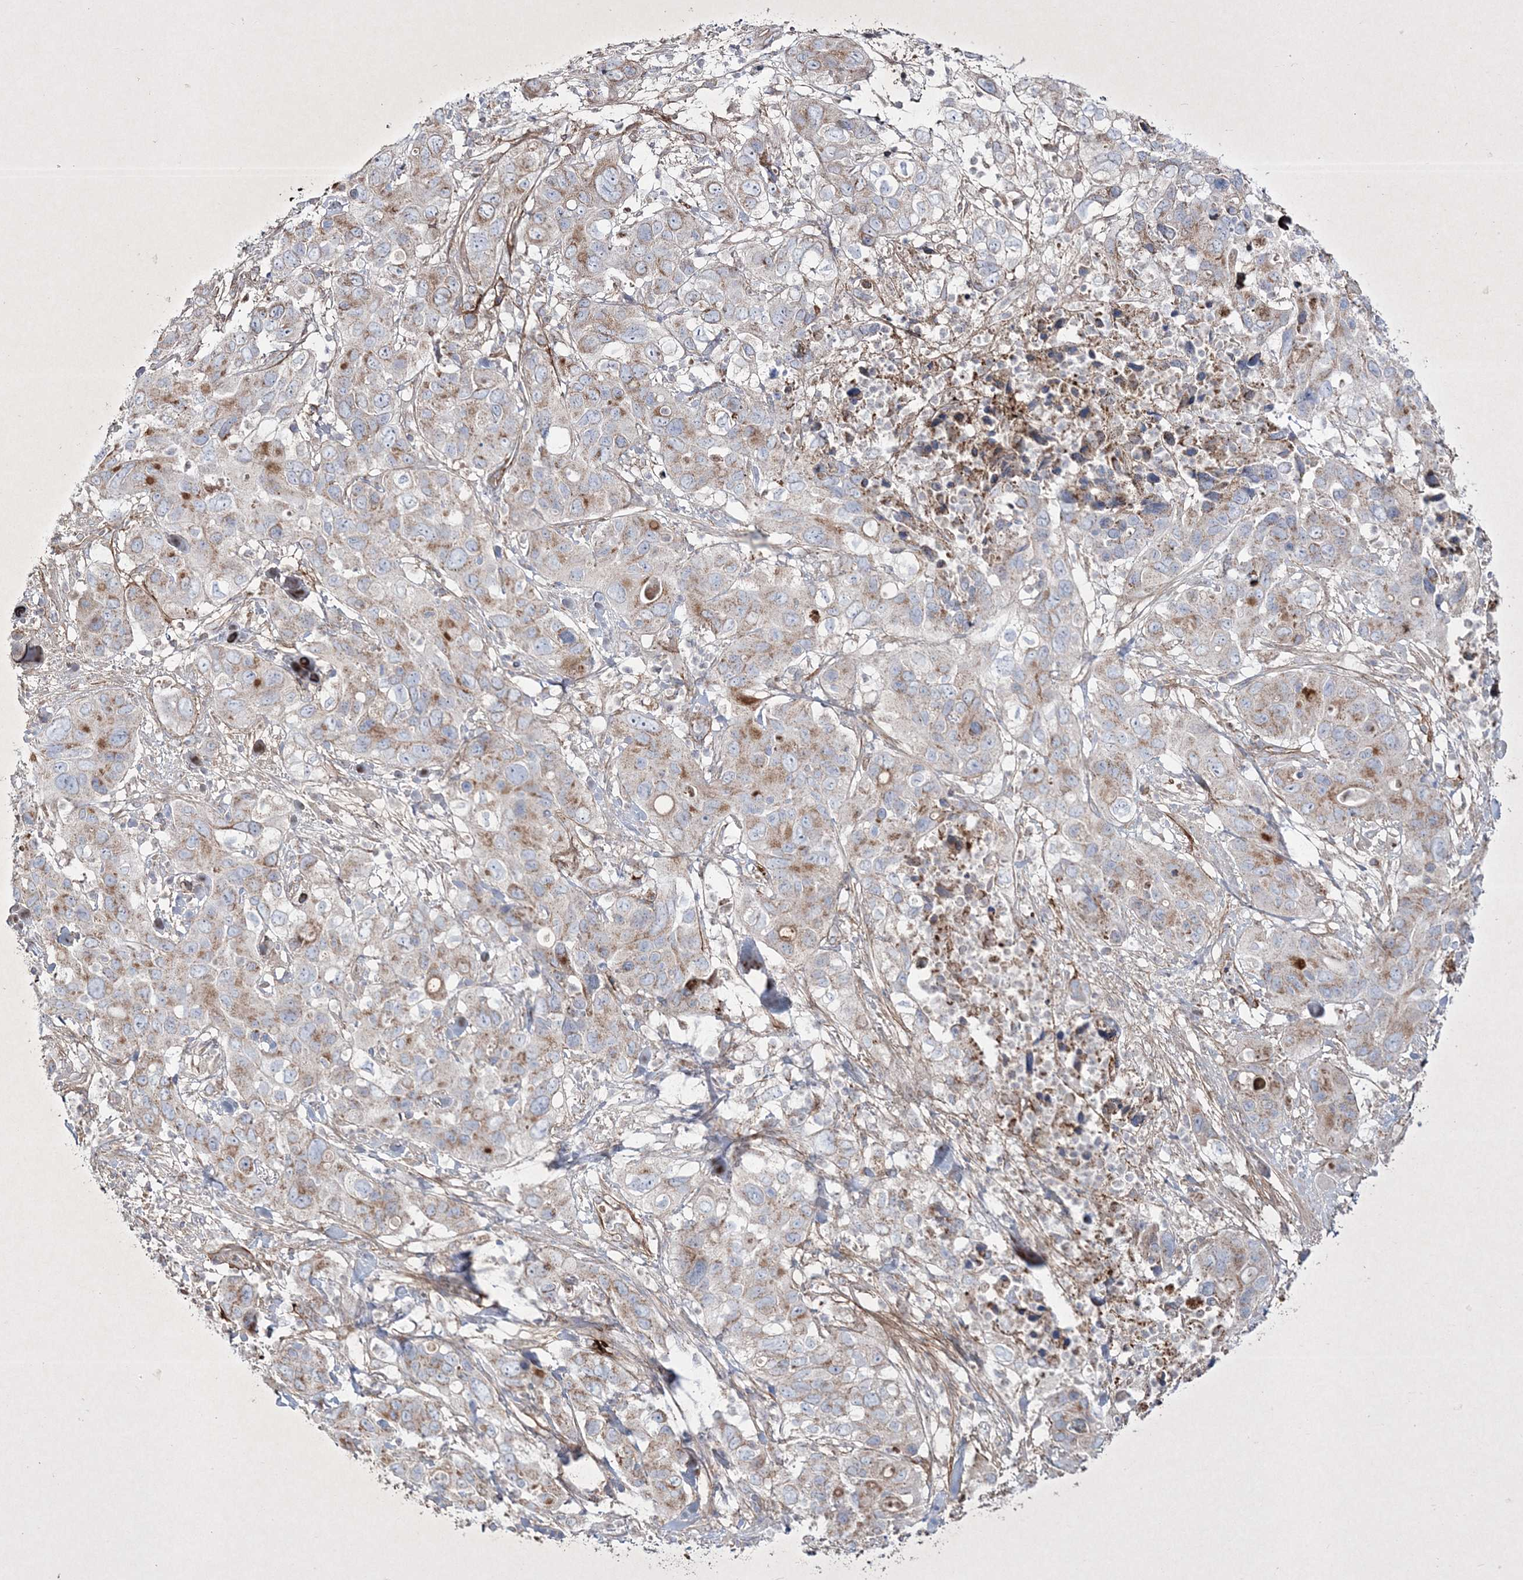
{"staining": {"intensity": "moderate", "quantity": "<25%", "location": "cytoplasmic/membranous"}, "tissue": "pancreatic cancer", "cell_type": "Tumor cells", "image_type": "cancer", "snomed": [{"axis": "morphology", "description": "Adenocarcinoma, NOS"}, {"axis": "topography", "description": "Pancreas"}], "caption": "High-magnification brightfield microscopy of pancreatic cancer (adenocarcinoma) stained with DAB (brown) and counterstained with hematoxylin (blue). tumor cells exhibit moderate cytoplasmic/membranous expression is present in about<25% of cells.", "gene": "RICTOR", "patient": {"sex": "female", "age": 71}}